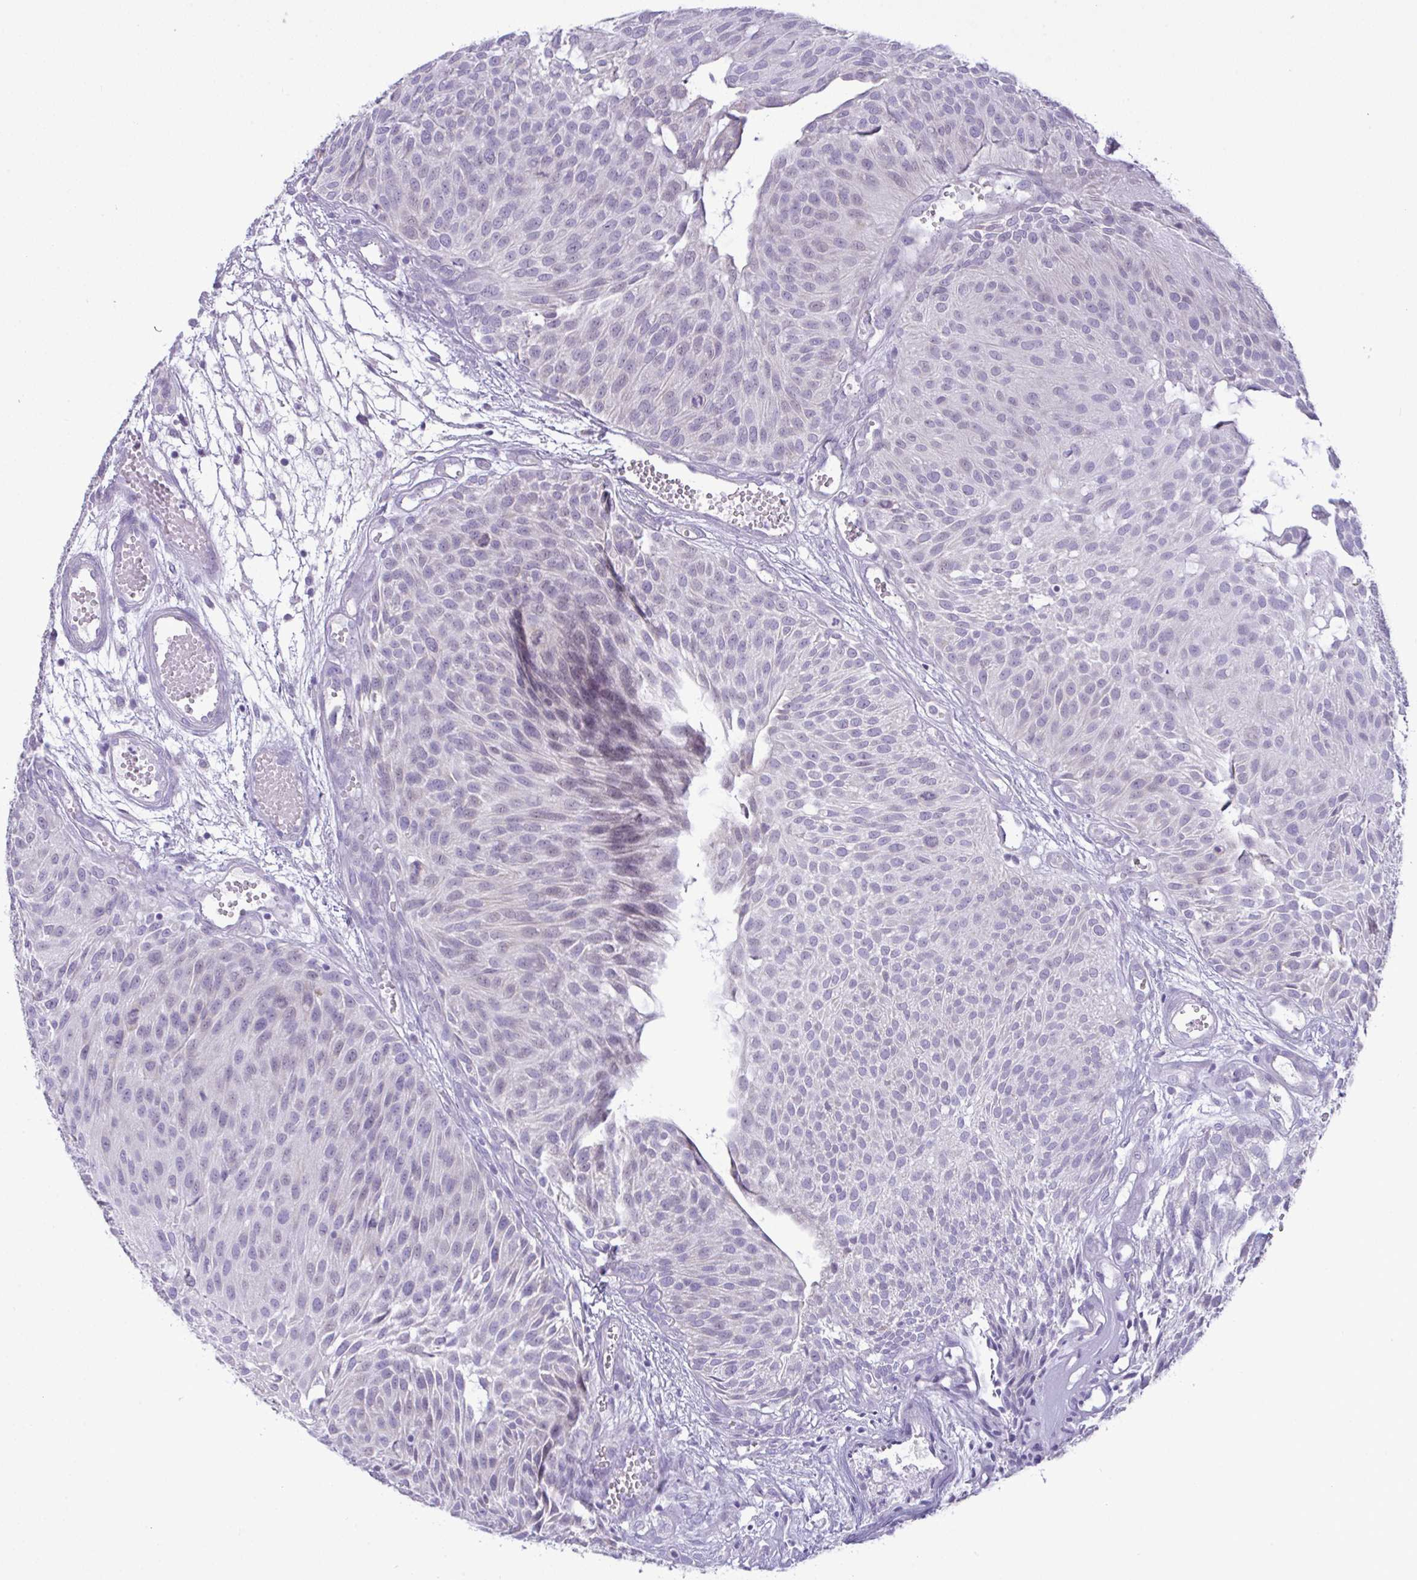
{"staining": {"intensity": "negative", "quantity": "none", "location": "none"}, "tissue": "urothelial cancer", "cell_type": "Tumor cells", "image_type": "cancer", "snomed": [{"axis": "morphology", "description": "Urothelial carcinoma, NOS"}, {"axis": "topography", "description": "Urinary bladder"}], "caption": "High magnification brightfield microscopy of transitional cell carcinoma stained with DAB (brown) and counterstained with hematoxylin (blue): tumor cells show no significant positivity.", "gene": "YBX2", "patient": {"sex": "male", "age": 84}}